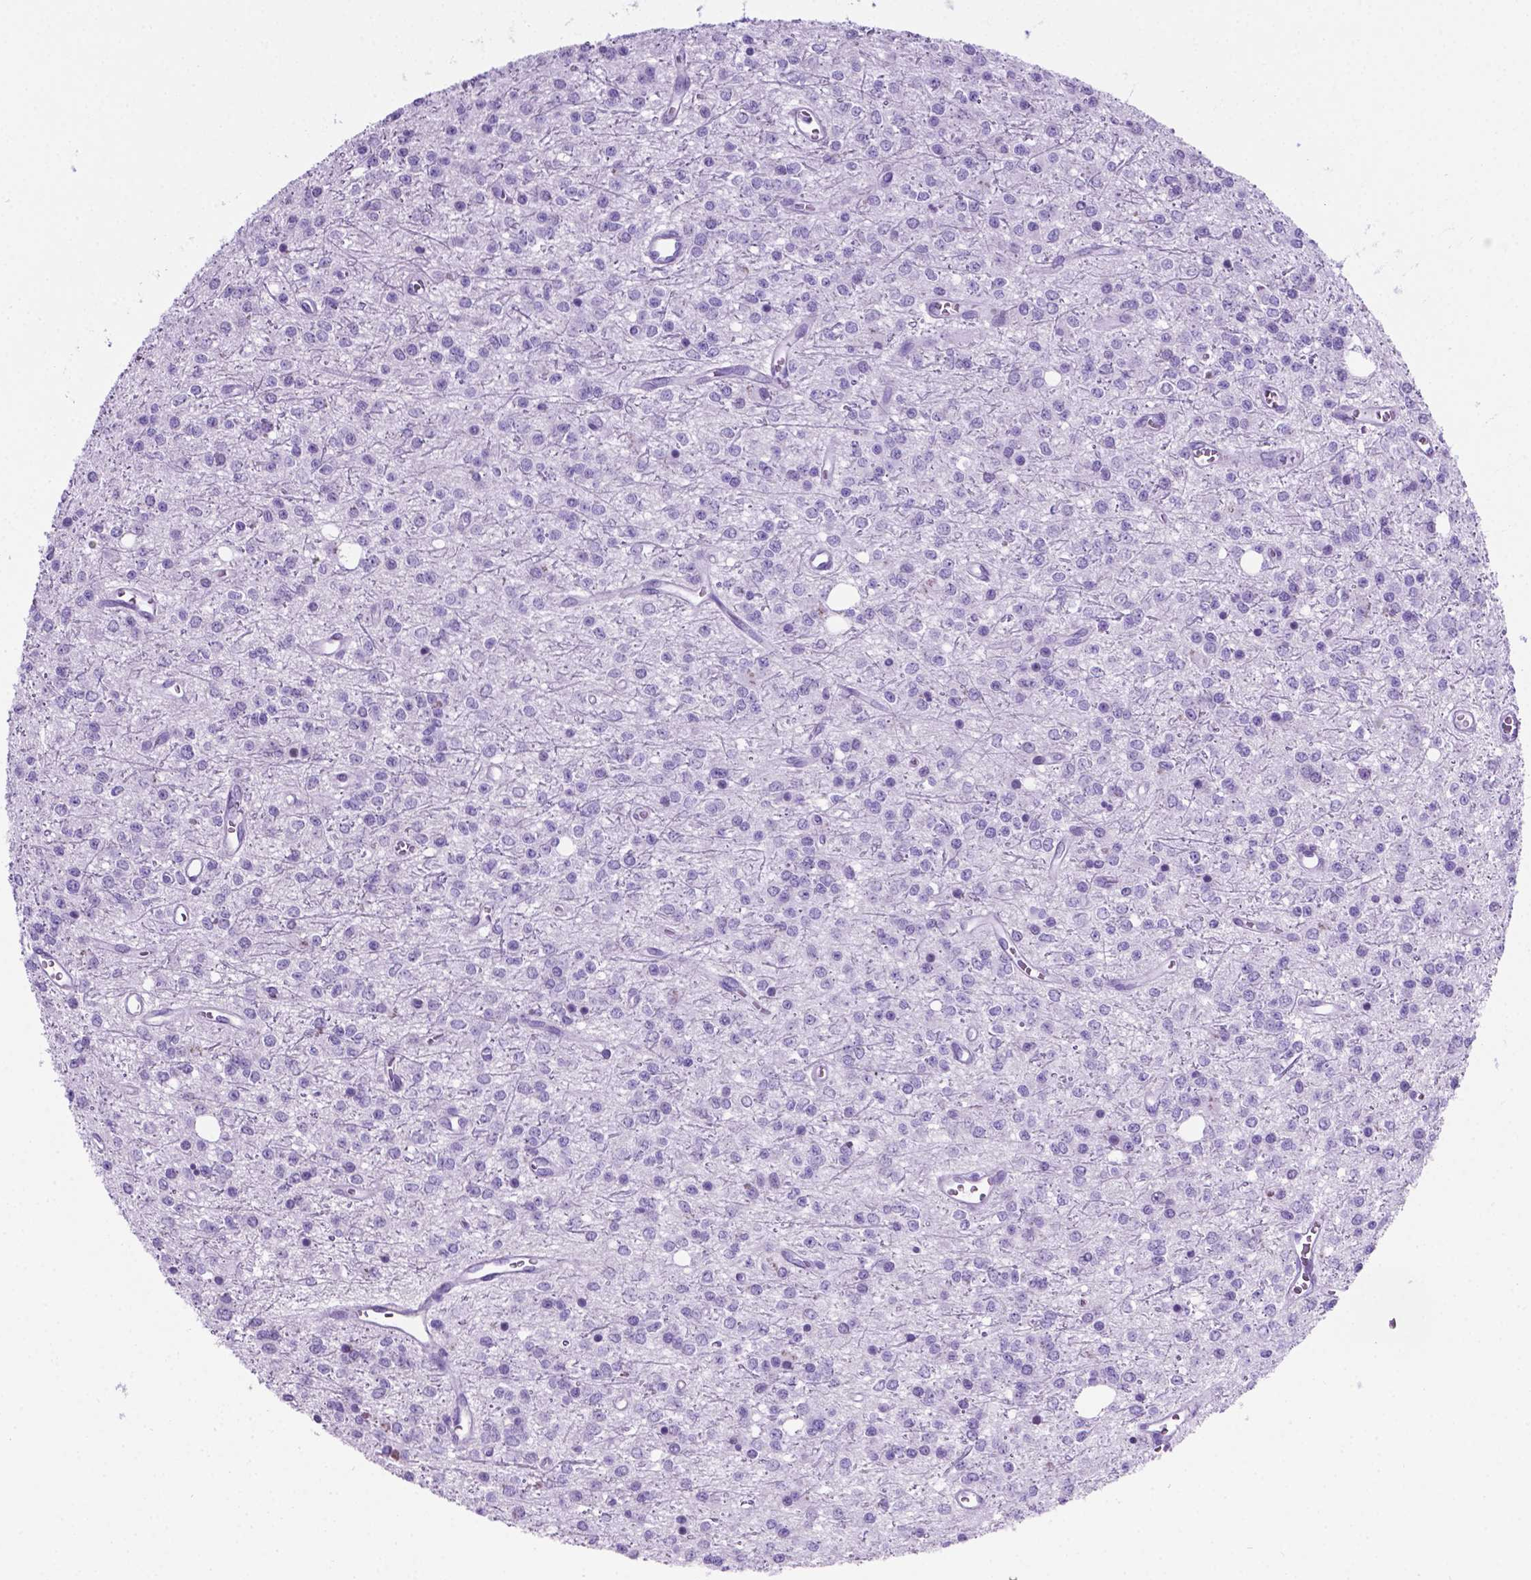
{"staining": {"intensity": "negative", "quantity": "none", "location": "none"}, "tissue": "glioma", "cell_type": "Tumor cells", "image_type": "cancer", "snomed": [{"axis": "morphology", "description": "Glioma, malignant, Low grade"}, {"axis": "topography", "description": "Brain"}], "caption": "IHC image of glioma stained for a protein (brown), which demonstrates no staining in tumor cells.", "gene": "C17orf107", "patient": {"sex": "female", "age": 45}}